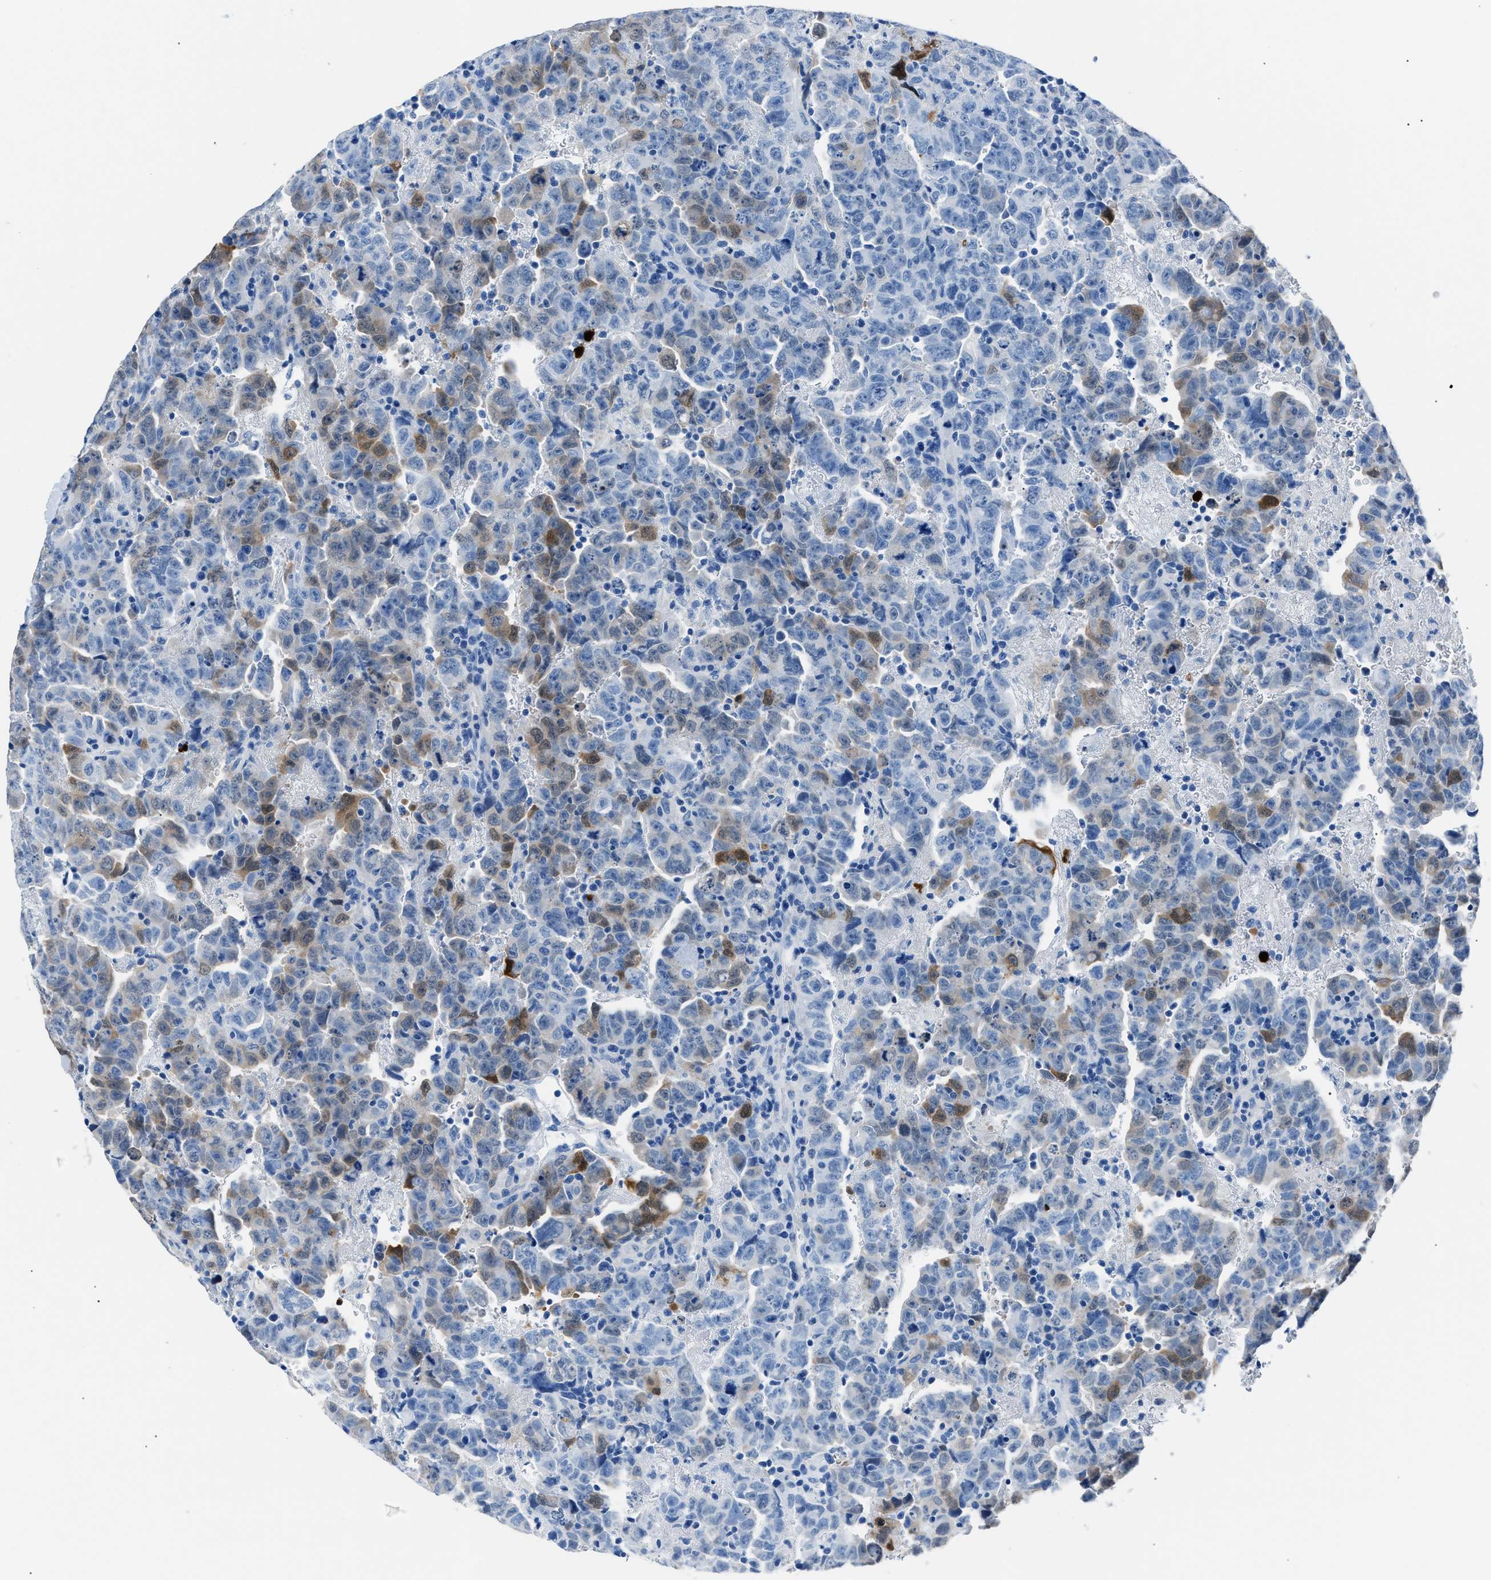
{"staining": {"intensity": "moderate", "quantity": "<25%", "location": "cytoplasmic/membranous"}, "tissue": "testis cancer", "cell_type": "Tumor cells", "image_type": "cancer", "snomed": [{"axis": "morphology", "description": "Carcinoma, Embryonal, NOS"}, {"axis": "topography", "description": "Testis"}], "caption": "Immunohistochemical staining of testis cancer reveals low levels of moderate cytoplasmic/membranous protein expression in about <25% of tumor cells.", "gene": "S100P", "patient": {"sex": "male", "age": 28}}